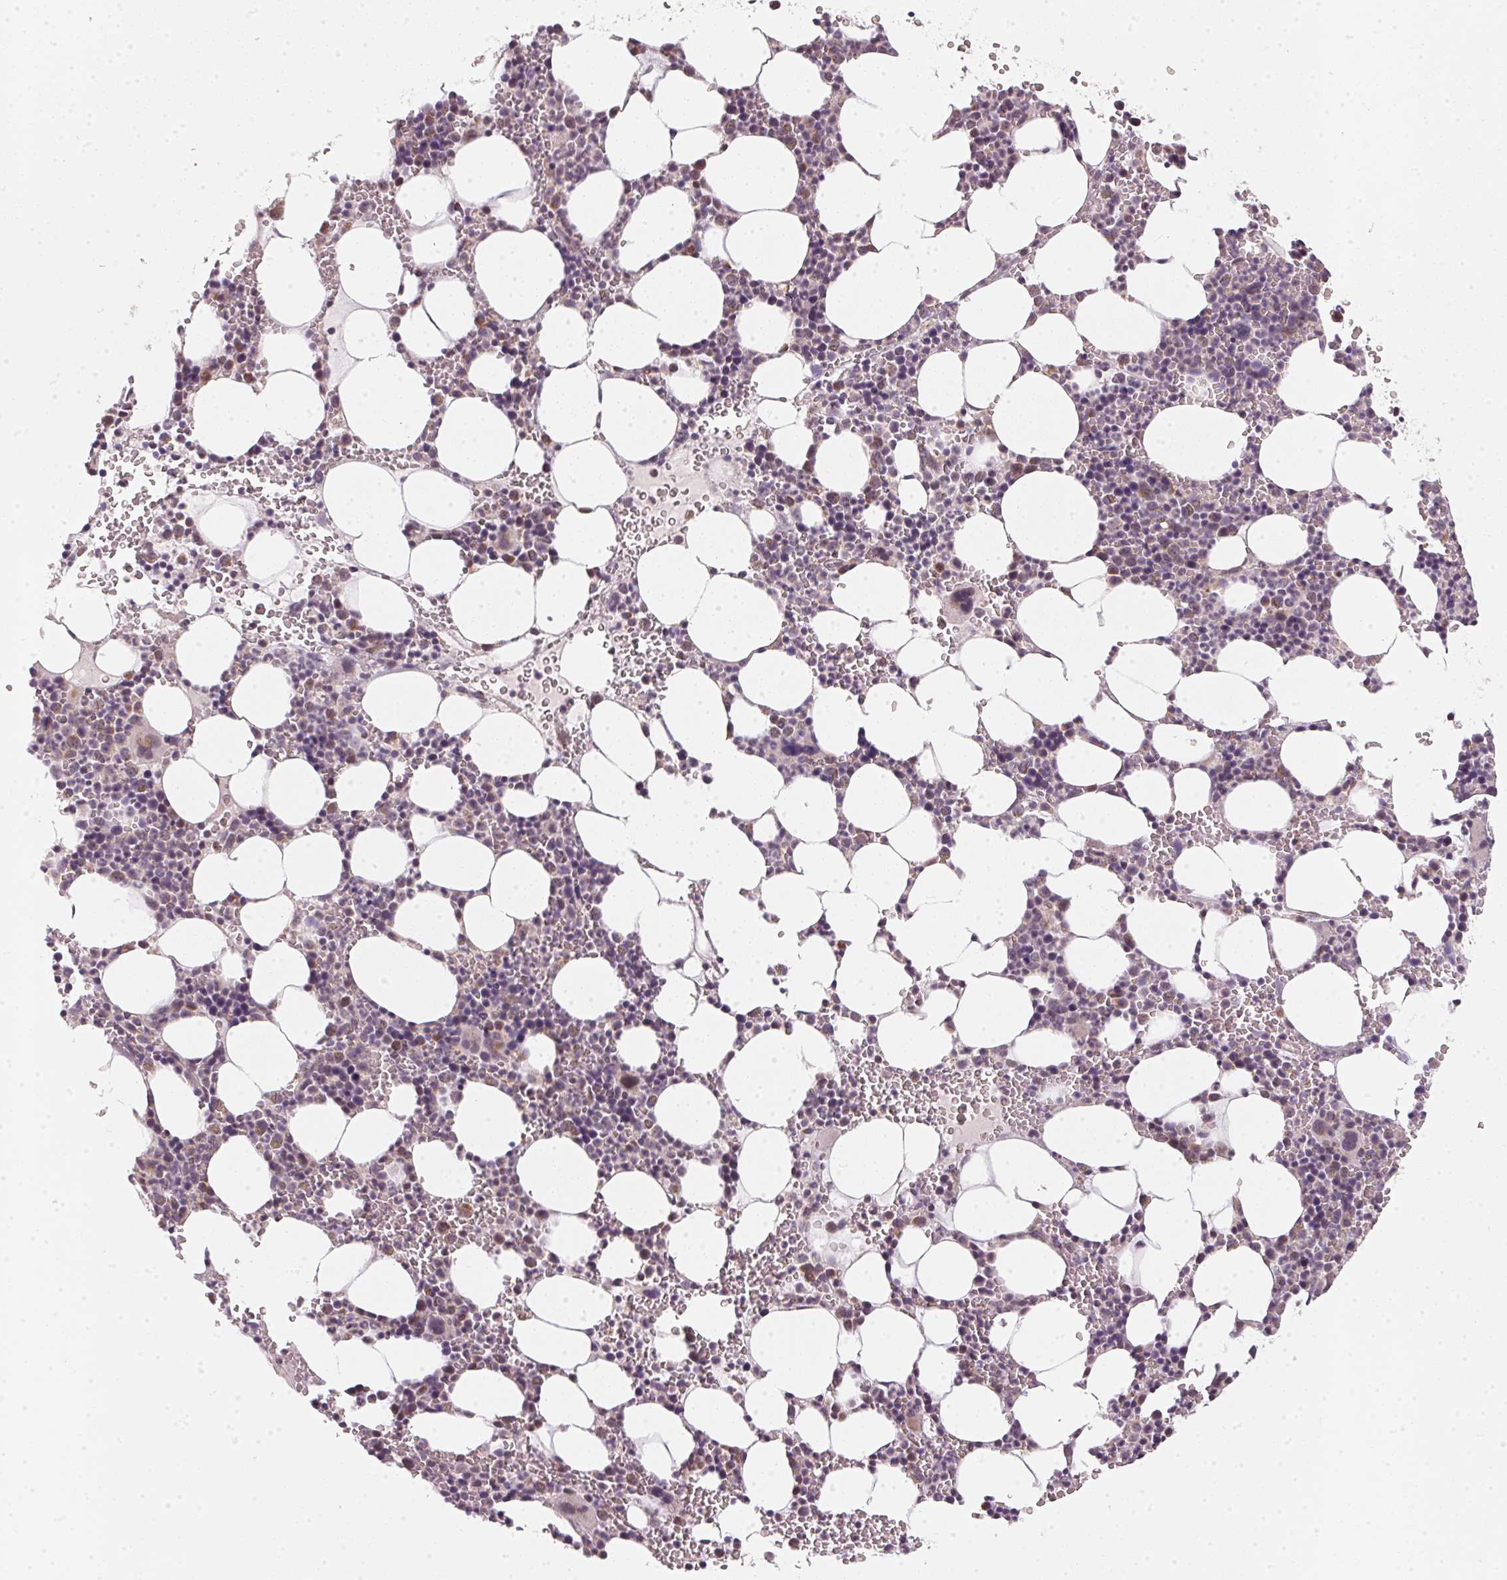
{"staining": {"intensity": "weak", "quantity": "<25%", "location": "cytoplasmic/membranous"}, "tissue": "bone marrow", "cell_type": "Hematopoietic cells", "image_type": "normal", "snomed": [{"axis": "morphology", "description": "Normal tissue, NOS"}, {"axis": "topography", "description": "Bone marrow"}], "caption": "High power microscopy micrograph of an immunohistochemistry (IHC) micrograph of benign bone marrow, revealing no significant expression in hematopoietic cells.", "gene": "MATCAP1", "patient": {"sex": "male", "age": 82}}